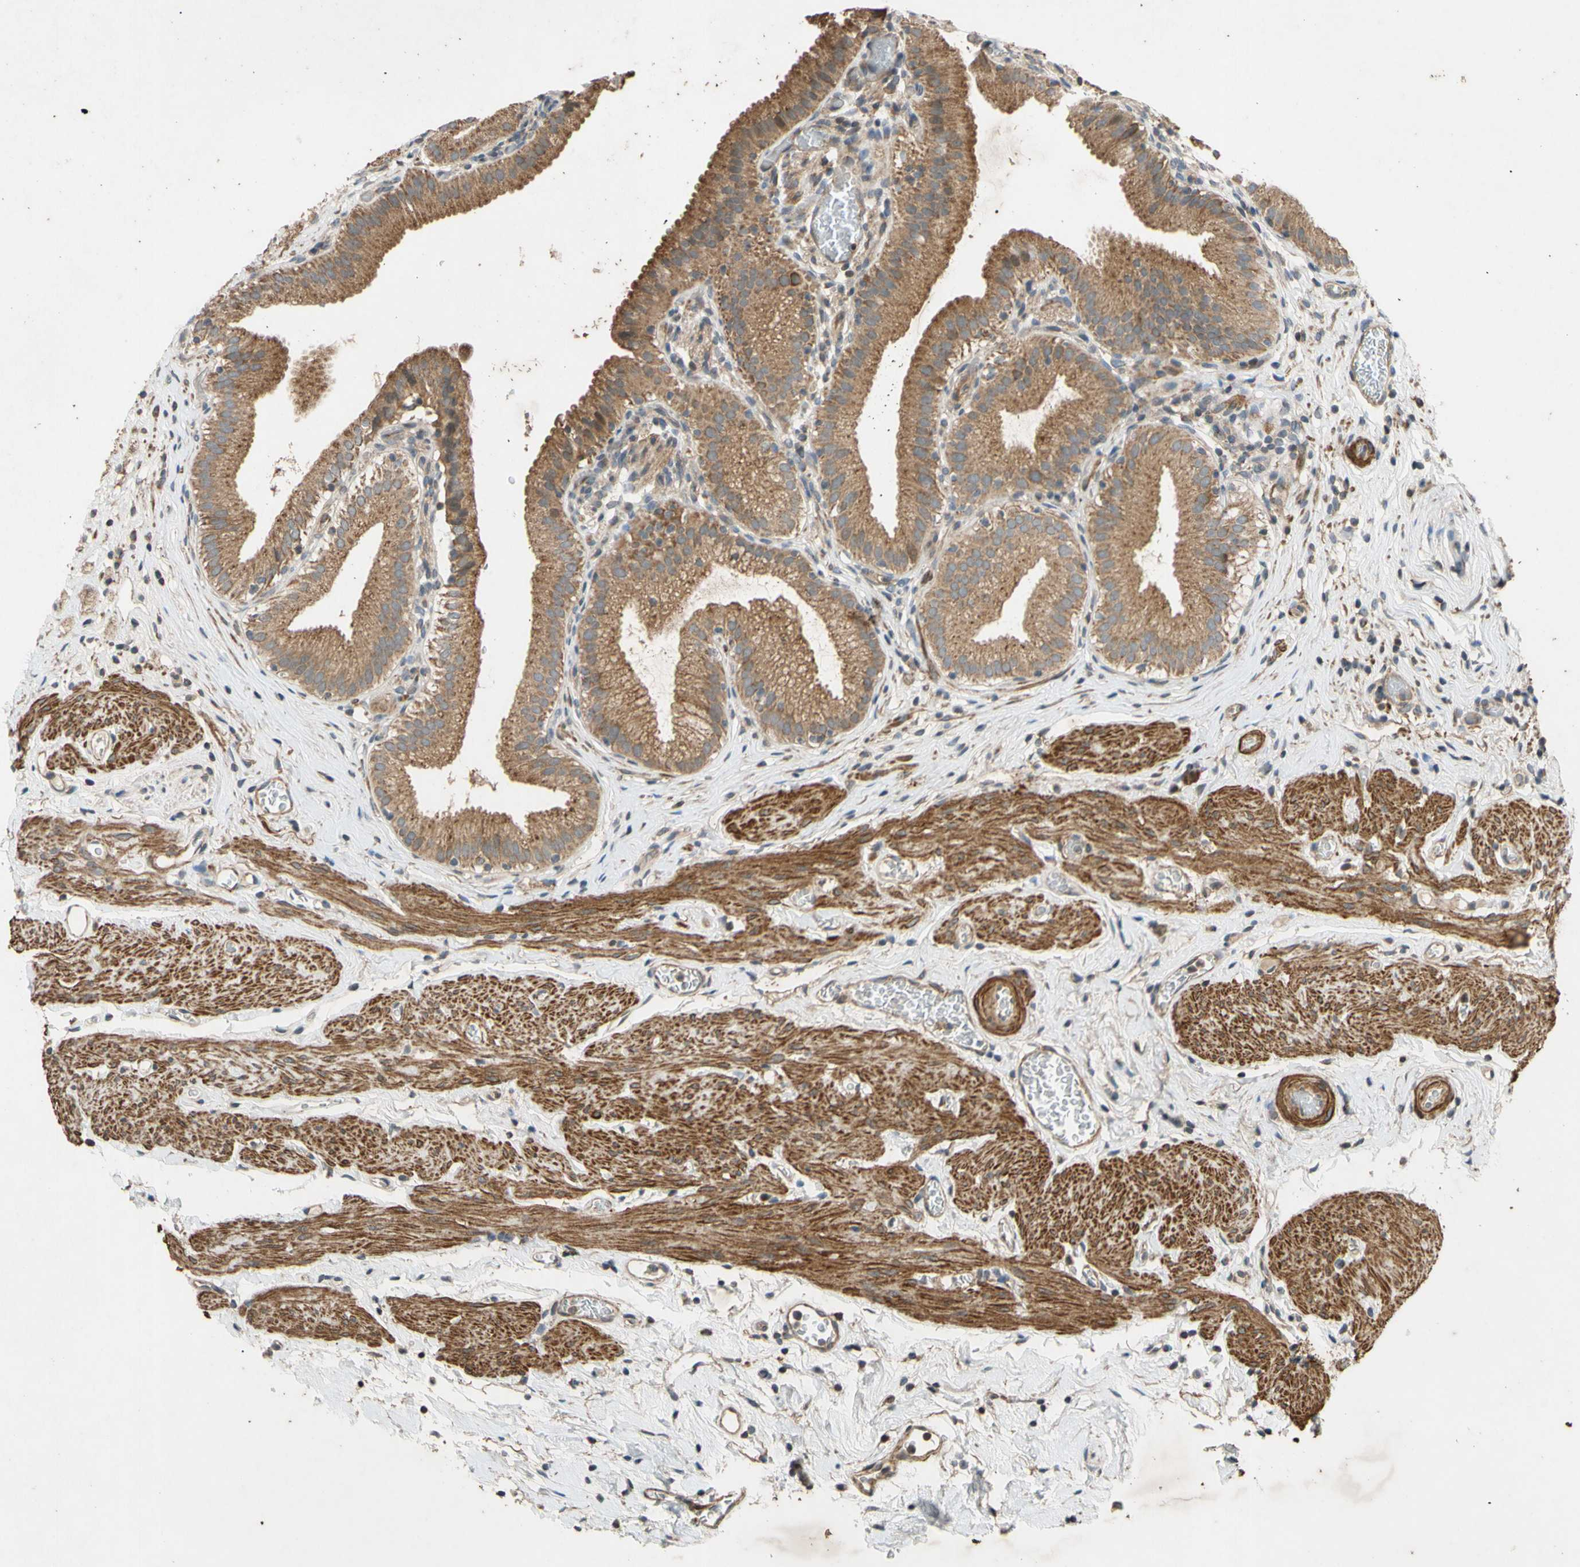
{"staining": {"intensity": "moderate", "quantity": ">75%", "location": "cytoplasmic/membranous"}, "tissue": "gallbladder", "cell_type": "Glandular cells", "image_type": "normal", "snomed": [{"axis": "morphology", "description": "Normal tissue, NOS"}, {"axis": "topography", "description": "Gallbladder"}], "caption": "Brown immunohistochemical staining in benign gallbladder displays moderate cytoplasmic/membranous positivity in approximately >75% of glandular cells. (DAB IHC, brown staining for protein, blue staining for nuclei).", "gene": "PARD6A", "patient": {"sex": "male", "age": 54}}